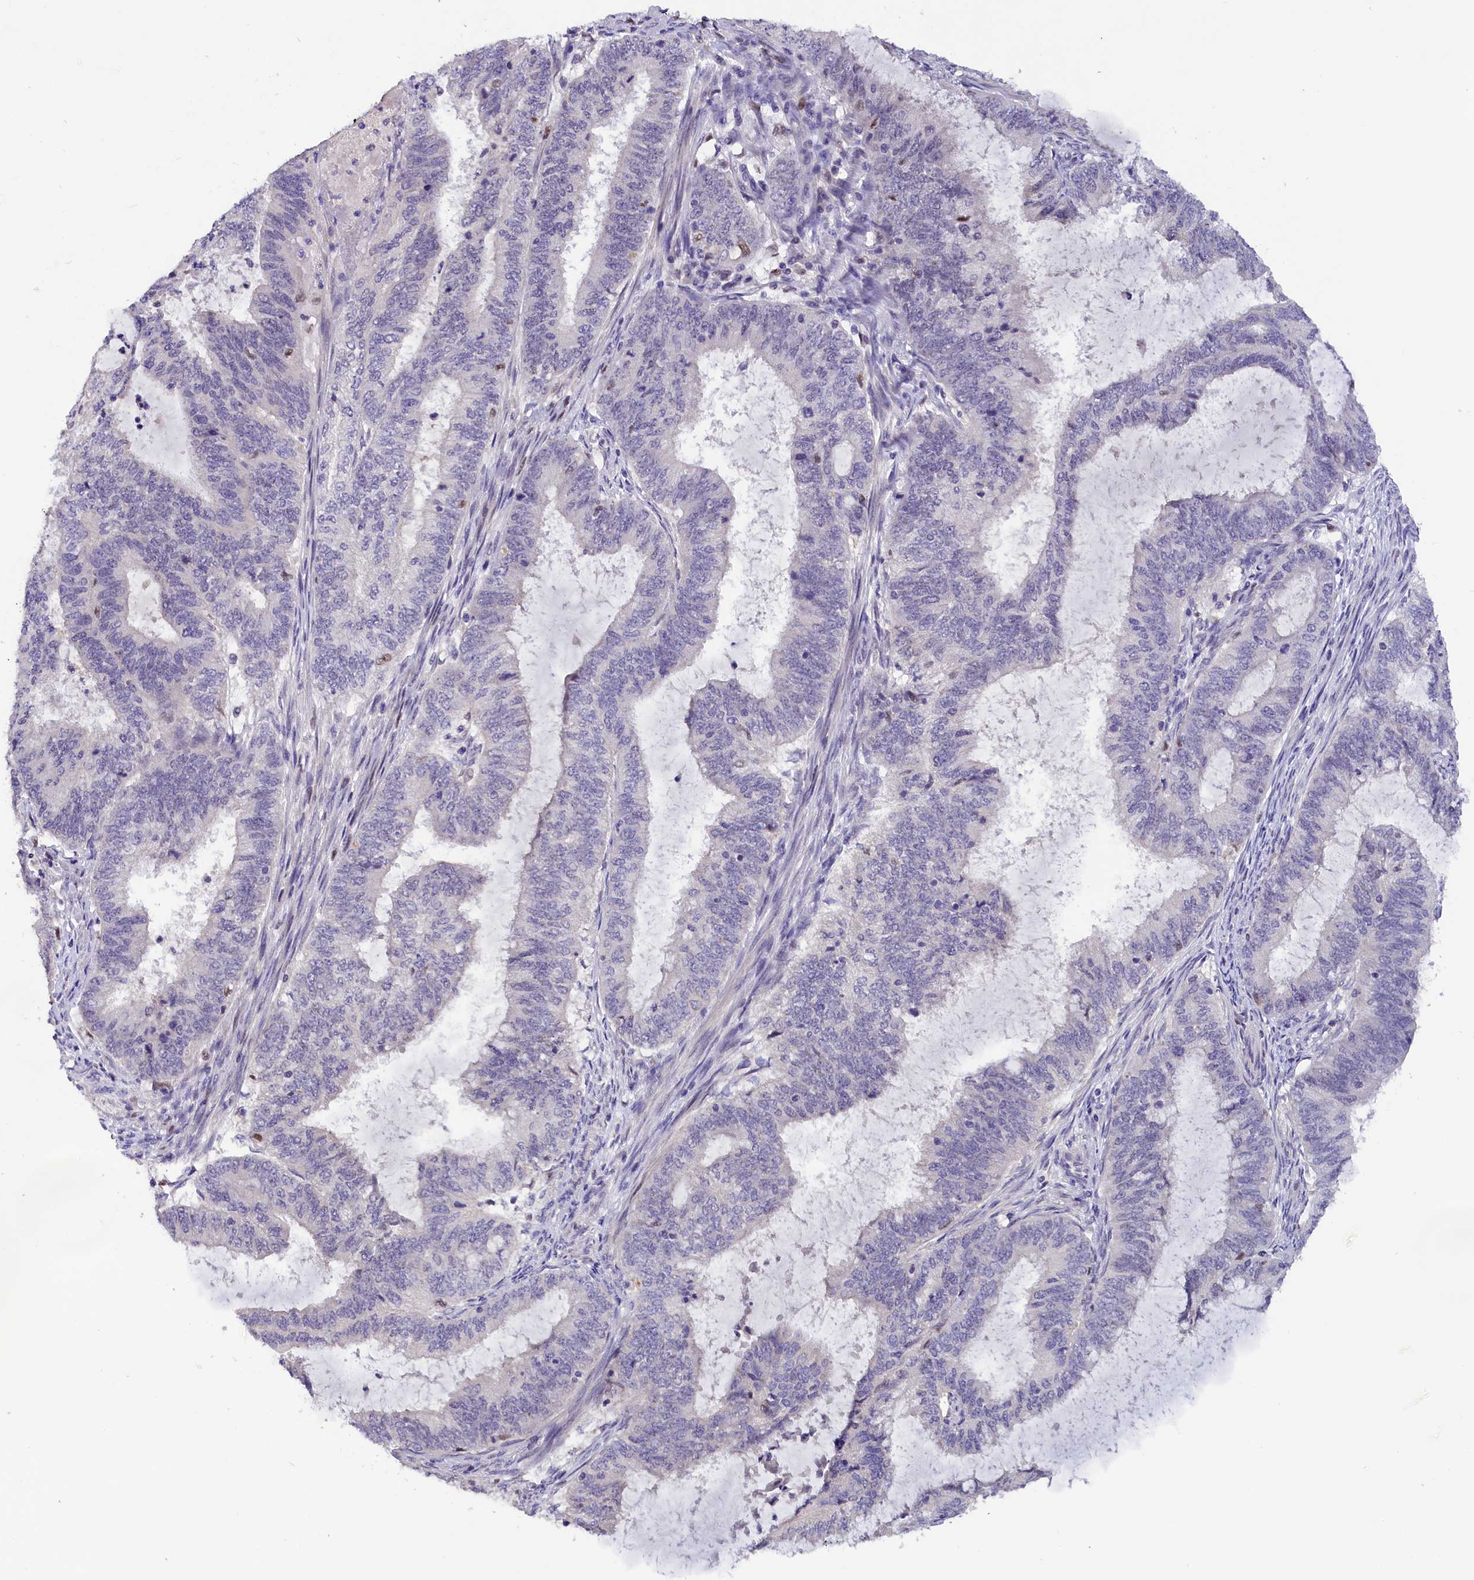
{"staining": {"intensity": "negative", "quantity": "none", "location": "none"}, "tissue": "endometrial cancer", "cell_type": "Tumor cells", "image_type": "cancer", "snomed": [{"axis": "morphology", "description": "Adenocarcinoma, NOS"}, {"axis": "topography", "description": "Endometrium"}], "caption": "This is an immunohistochemistry (IHC) image of adenocarcinoma (endometrial). There is no staining in tumor cells.", "gene": "BTBD9", "patient": {"sex": "female", "age": 51}}